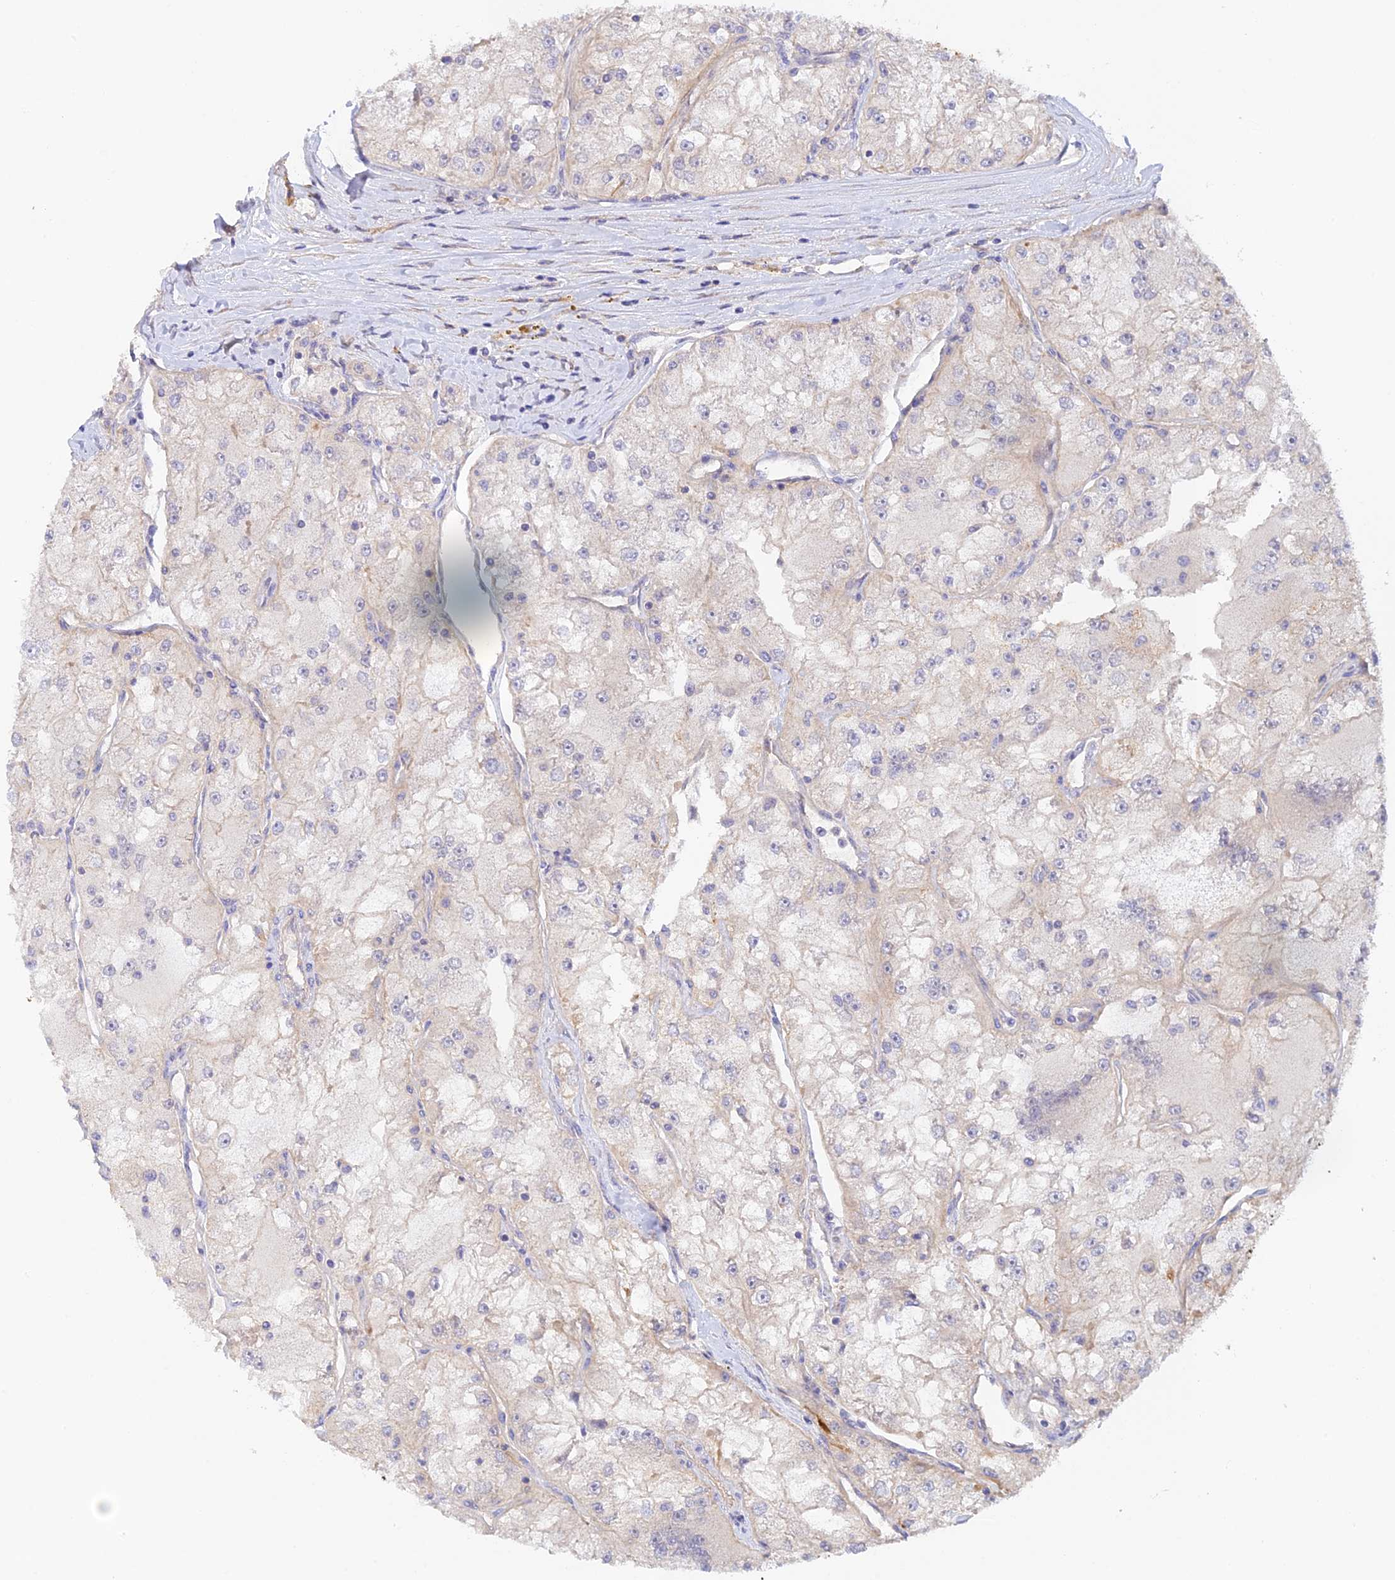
{"staining": {"intensity": "negative", "quantity": "none", "location": "none"}, "tissue": "renal cancer", "cell_type": "Tumor cells", "image_type": "cancer", "snomed": [{"axis": "morphology", "description": "Adenocarcinoma, NOS"}, {"axis": "topography", "description": "Kidney"}], "caption": "There is no significant positivity in tumor cells of renal cancer. (Immunohistochemistry, brightfield microscopy, high magnification).", "gene": "MYO9A", "patient": {"sex": "female", "age": 72}}